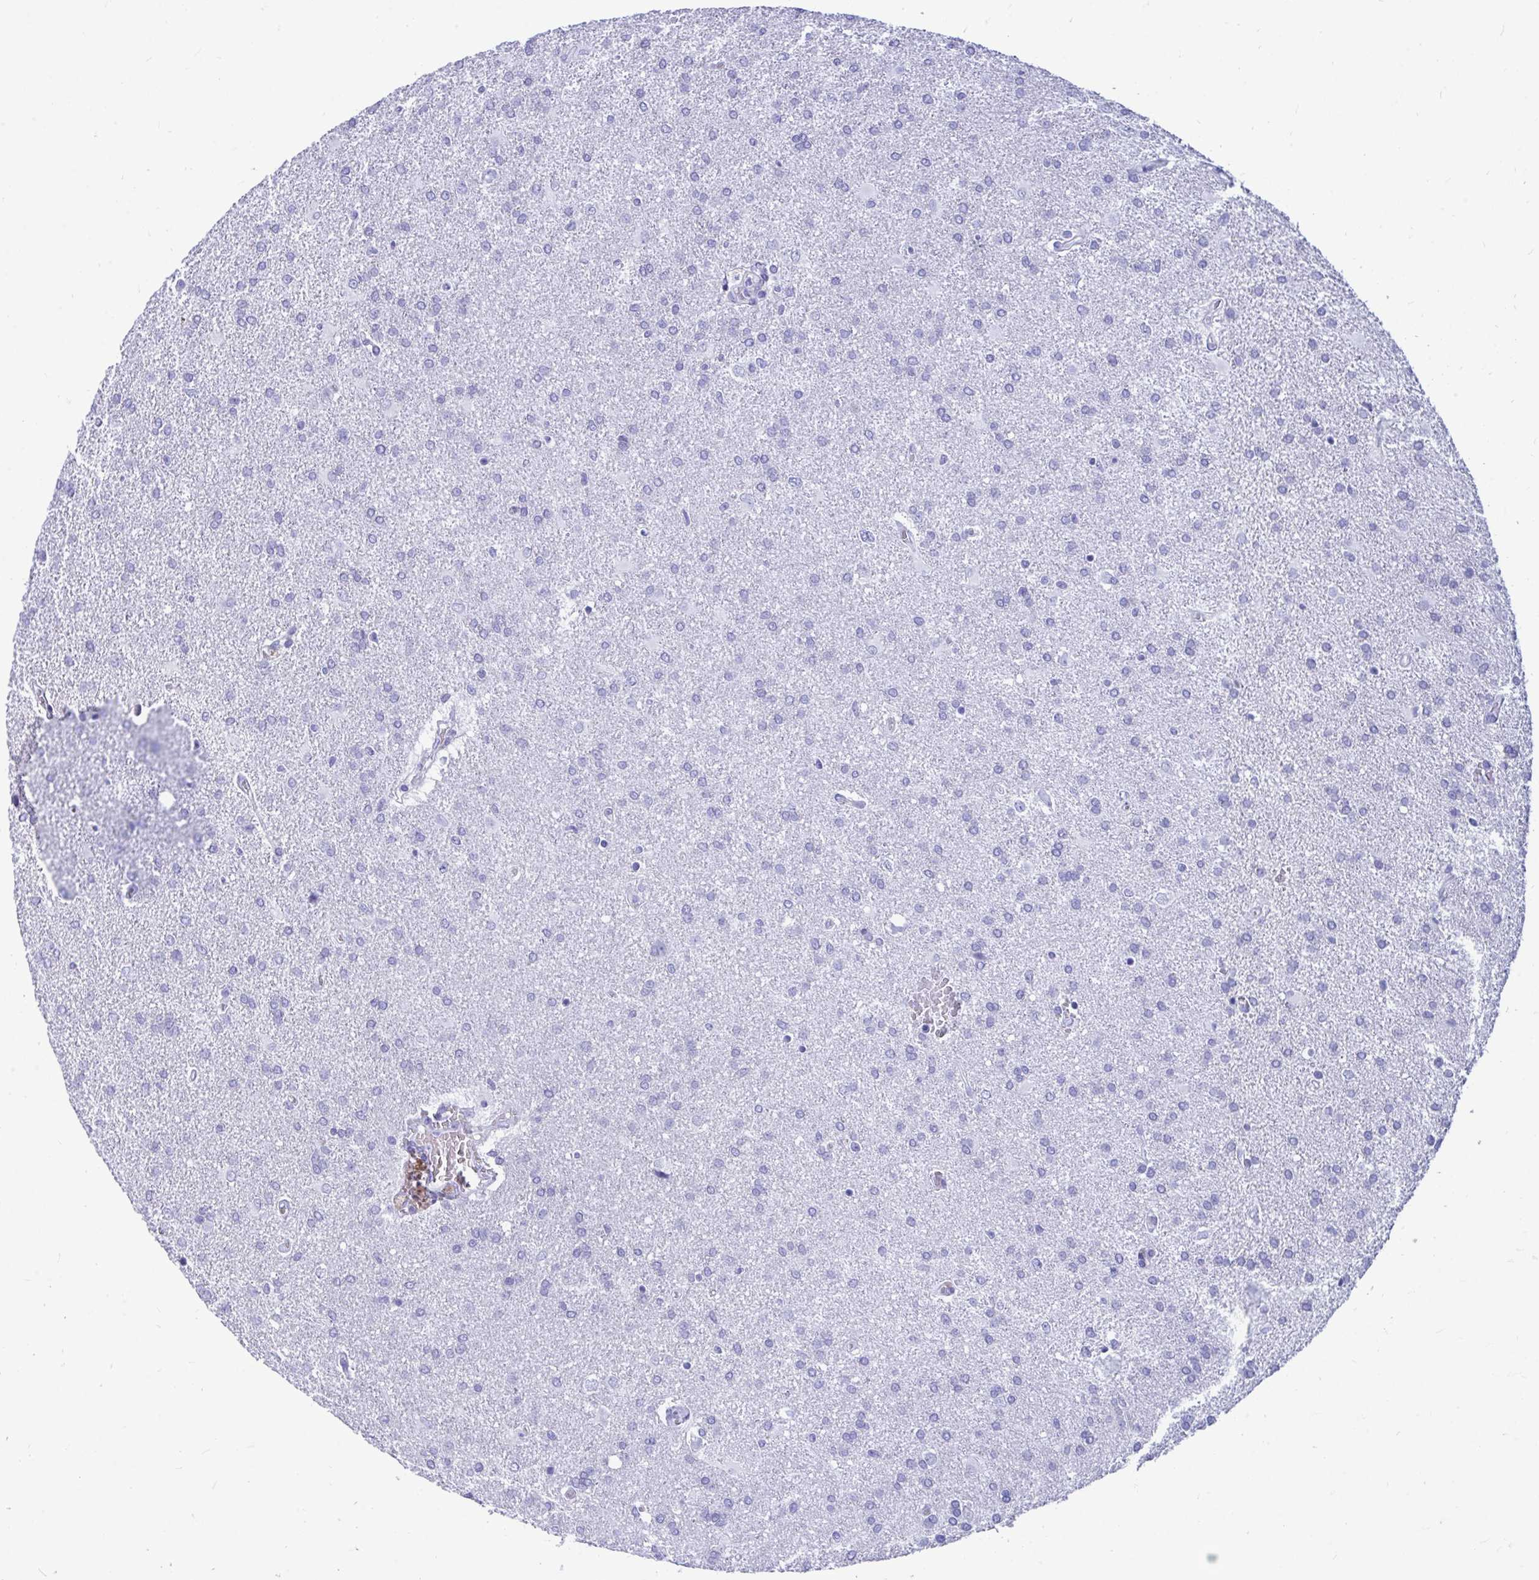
{"staining": {"intensity": "negative", "quantity": "none", "location": "none"}, "tissue": "glioma", "cell_type": "Tumor cells", "image_type": "cancer", "snomed": [{"axis": "morphology", "description": "Glioma, malignant, High grade"}, {"axis": "topography", "description": "Brain"}], "caption": "This photomicrograph is of glioma stained with immunohistochemistry (IHC) to label a protein in brown with the nuclei are counter-stained blue. There is no staining in tumor cells.", "gene": "SHISA8", "patient": {"sex": "male", "age": 68}}